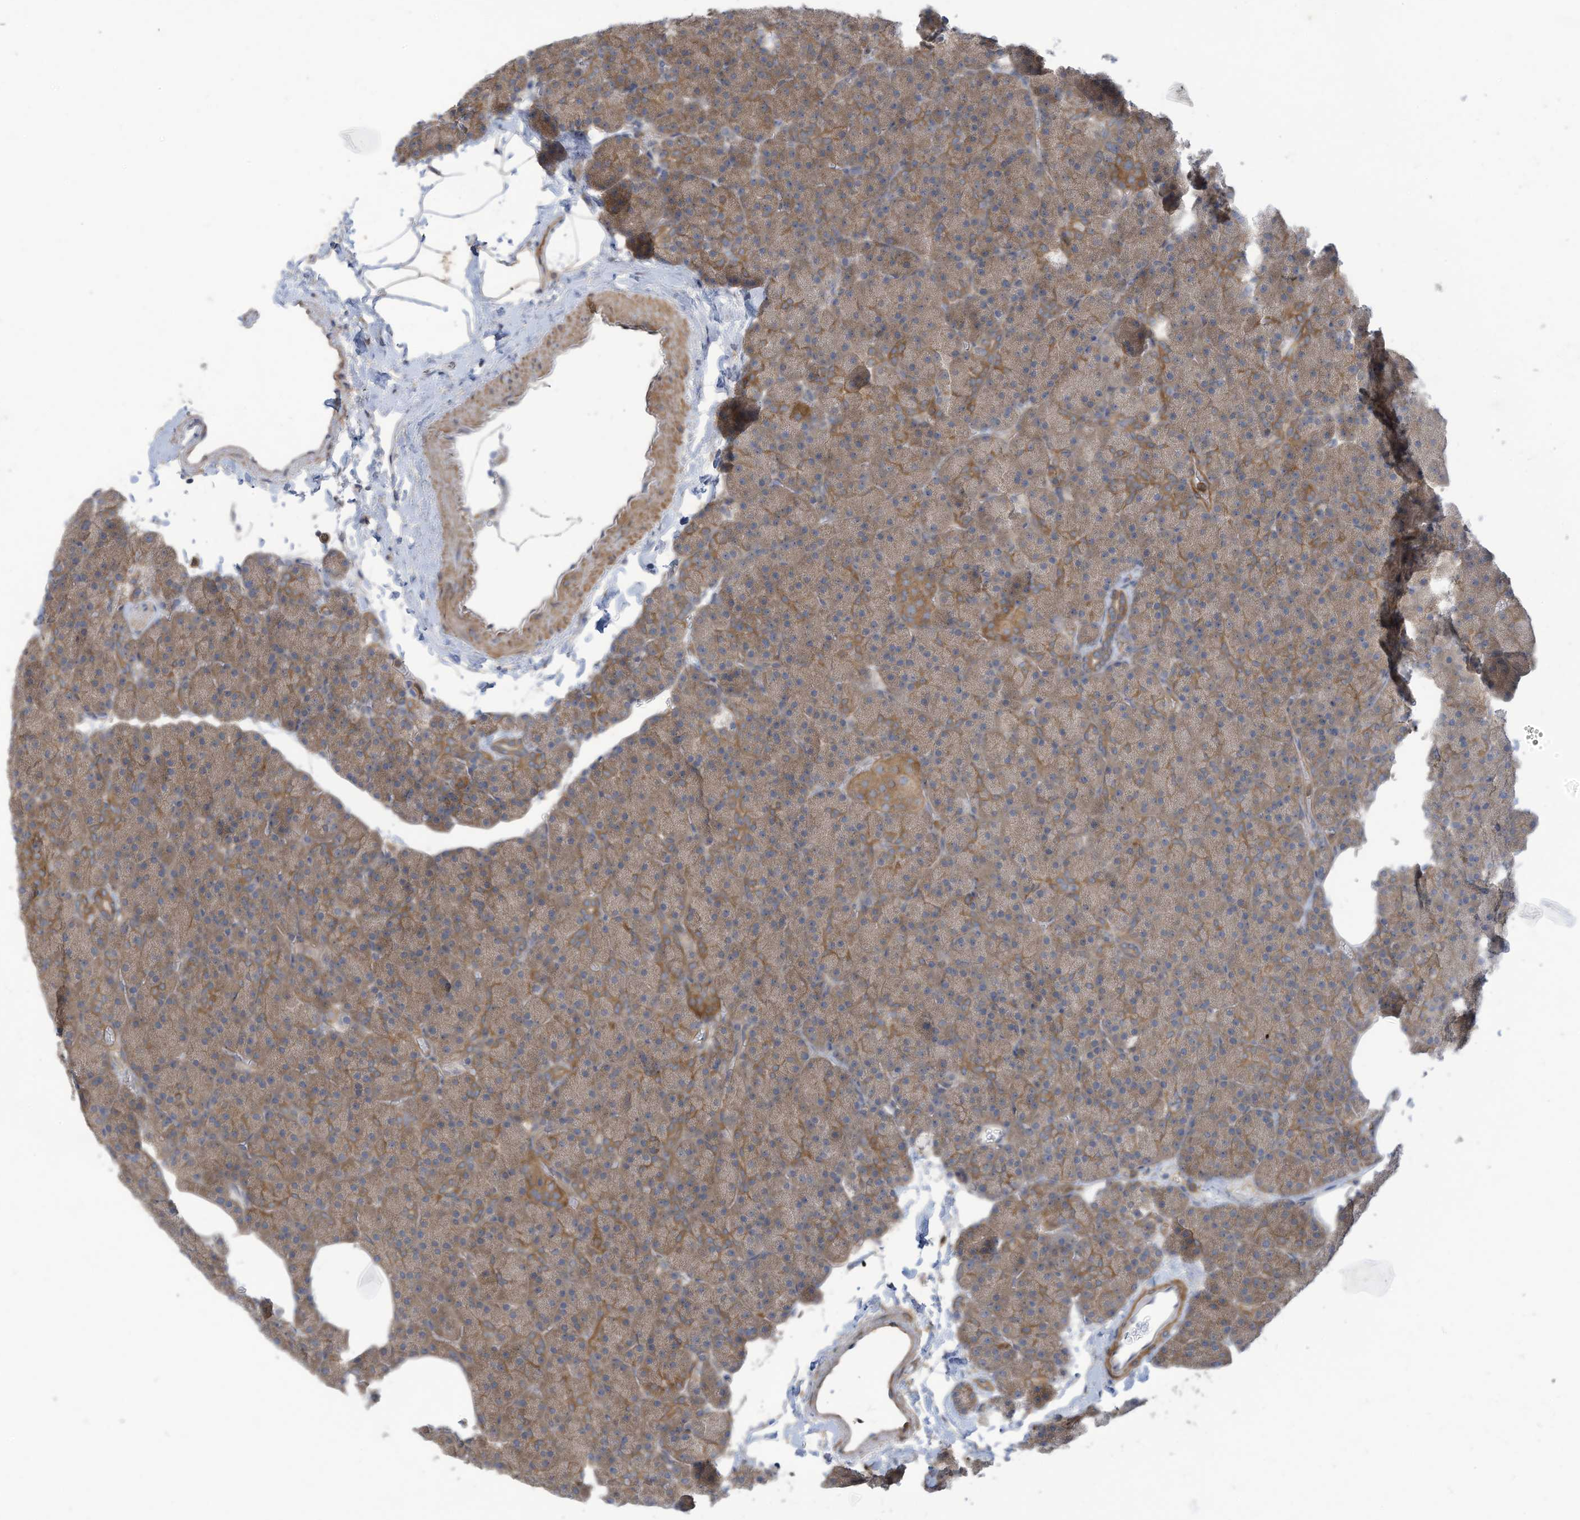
{"staining": {"intensity": "moderate", "quantity": ">75%", "location": "cytoplasmic/membranous"}, "tissue": "pancreas", "cell_type": "Exocrine glandular cells", "image_type": "normal", "snomed": [{"axis": "morphology", "description": "Normal tissue, NOS"}, {"axis": "morphology", "description": "Carcinoid, malignant, NOS"}, {"axis": "topography", "description": "Pancreas"}], "caption": "Exocrine glandular cells exhibit medium levels of moderate cytoplasmic/membranous positivity in approximately >75% of cells in benign human pancreas. Using DAB (3,3'-diaminobenzidine) (brown) and hematoxylin (blue) stains, captured at high magnification using brightfield microscopy.", "gene": "ADI1", "patient": {"sex": "female", "age": 35}}